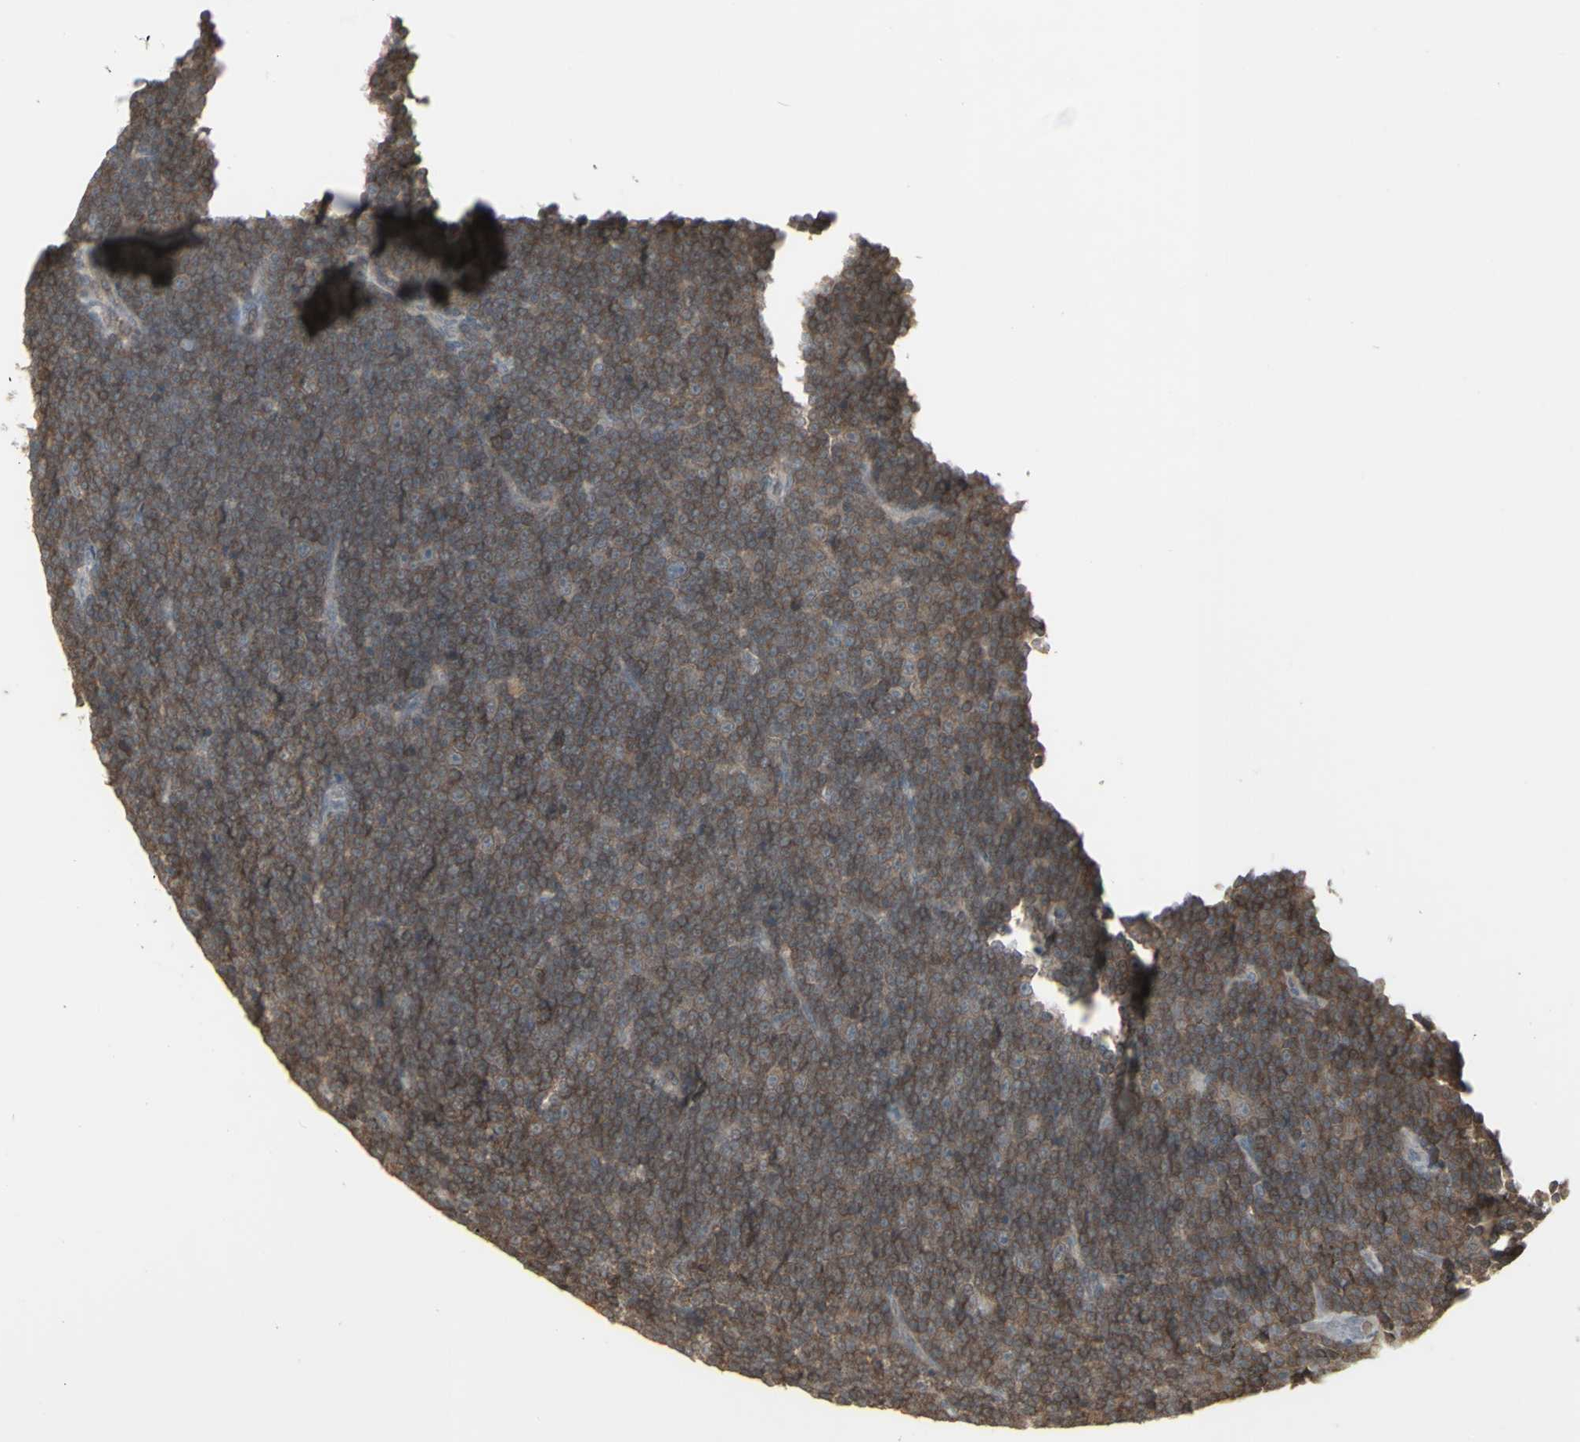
{"staining": {"intensity": "weak", "quantity": "25%-75%", "location": "cytoplasmic/membranous"}, "tissue": "lymphoma", "cell_type": "Tumor cells", "image_type": "cancer", "snomed": [{"axis": "morphology", "description": "Malignant lymphoma, non-Hodgkin's type, Low grade"}, {"axis": "topography", "description": "Lymph node"}], "caption": "Human lymphoma stained for a protein (brown) reveals weak cytoplasmic/membranous positive staining in approximately 25%-75% of tumor cells.", "gene": "CSK", "patient": {"sex": "female", "age": 67}}